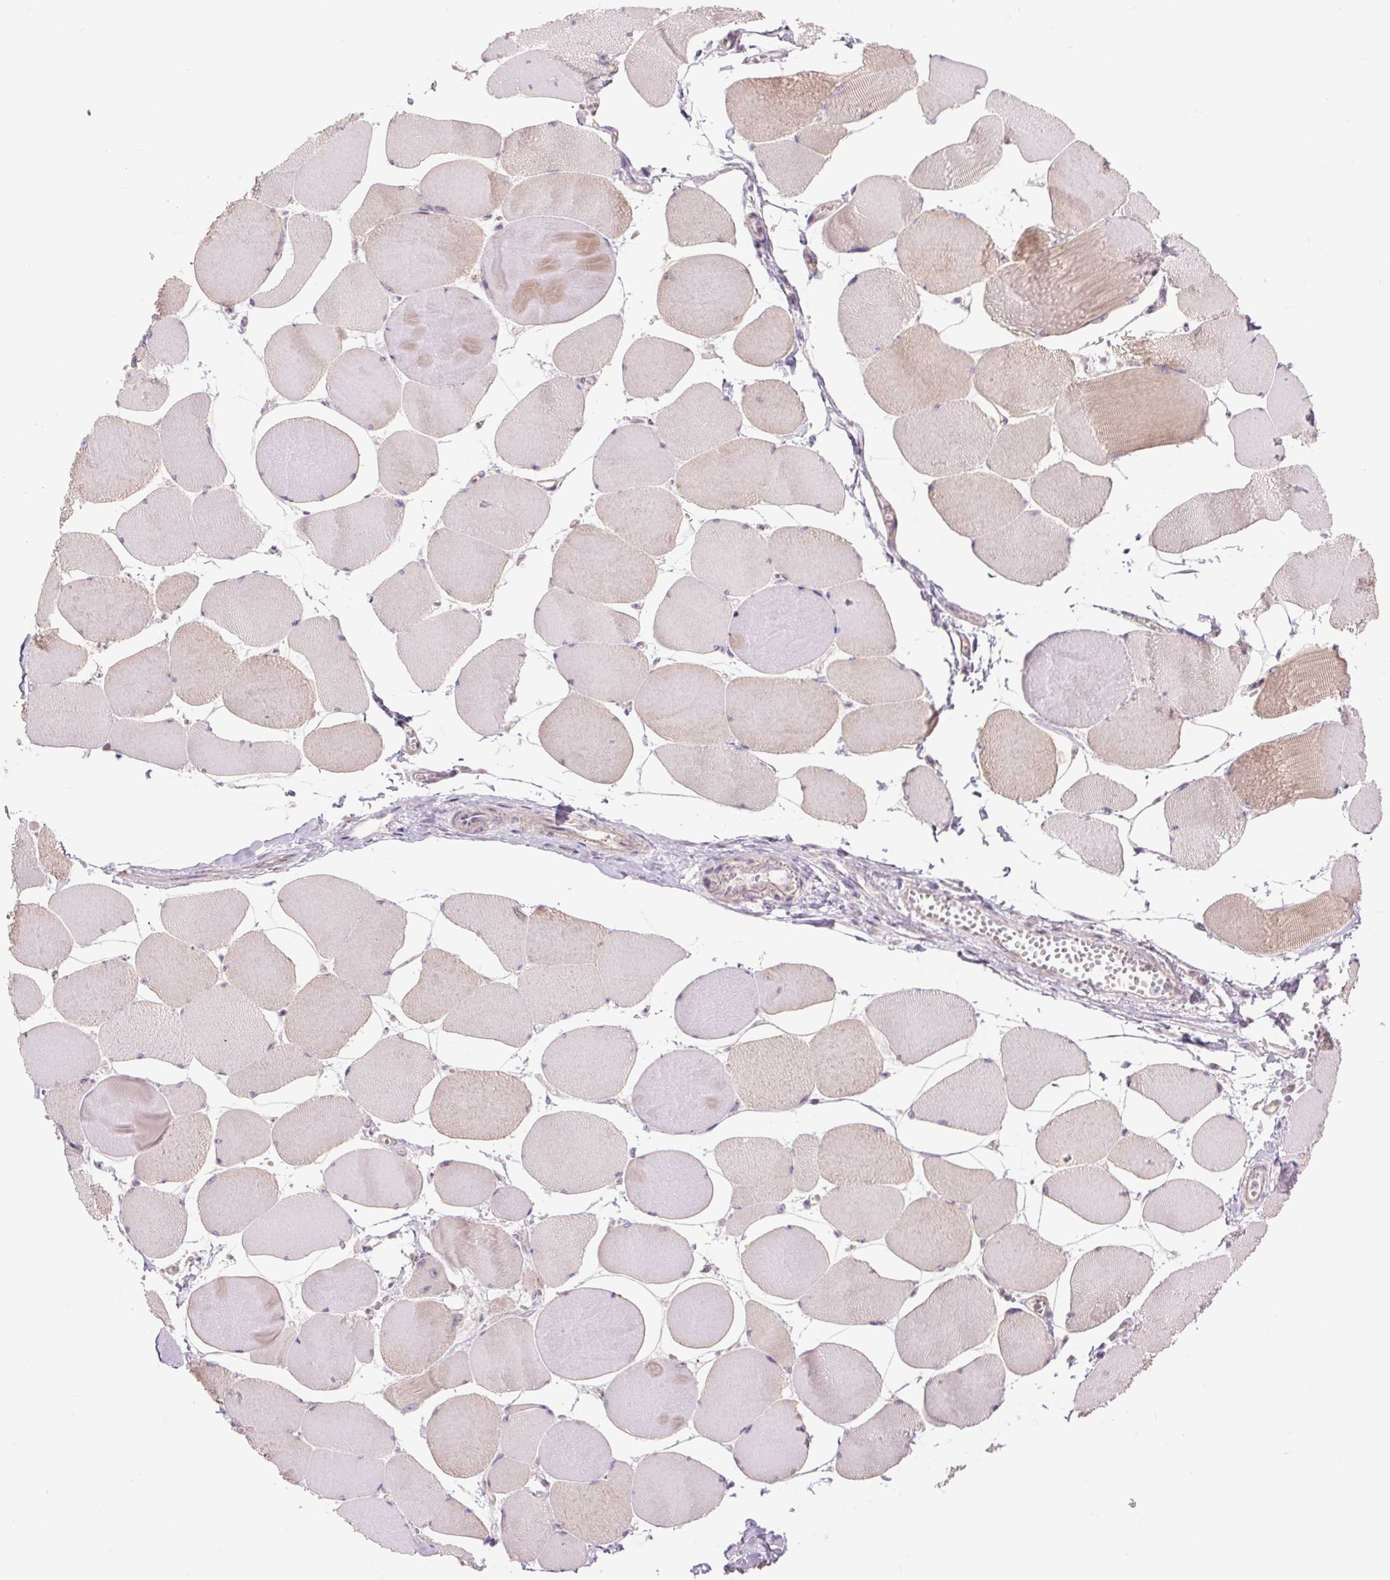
{"staining": {"intensity": "weak", "quantity": "<25%", "location": "cytoplasmic/membranous"}, "tissue": "skeletal muscle", "cell_type": "Myocytes", "image_type": "normal", "snomed": [{"axis": "morphology", "description": "Normal tissue, NOS"}, {"axis": "topography", "description": "Skeletal muscle"}], "caption": "IHC image of unremarkable skeletal muscle: human skeletal muscle stained with DAB demonstrates no significant protein positivity in myocytes.", "gene": "CTNNA3", "patient": {"sex": "female", "age": 75}}